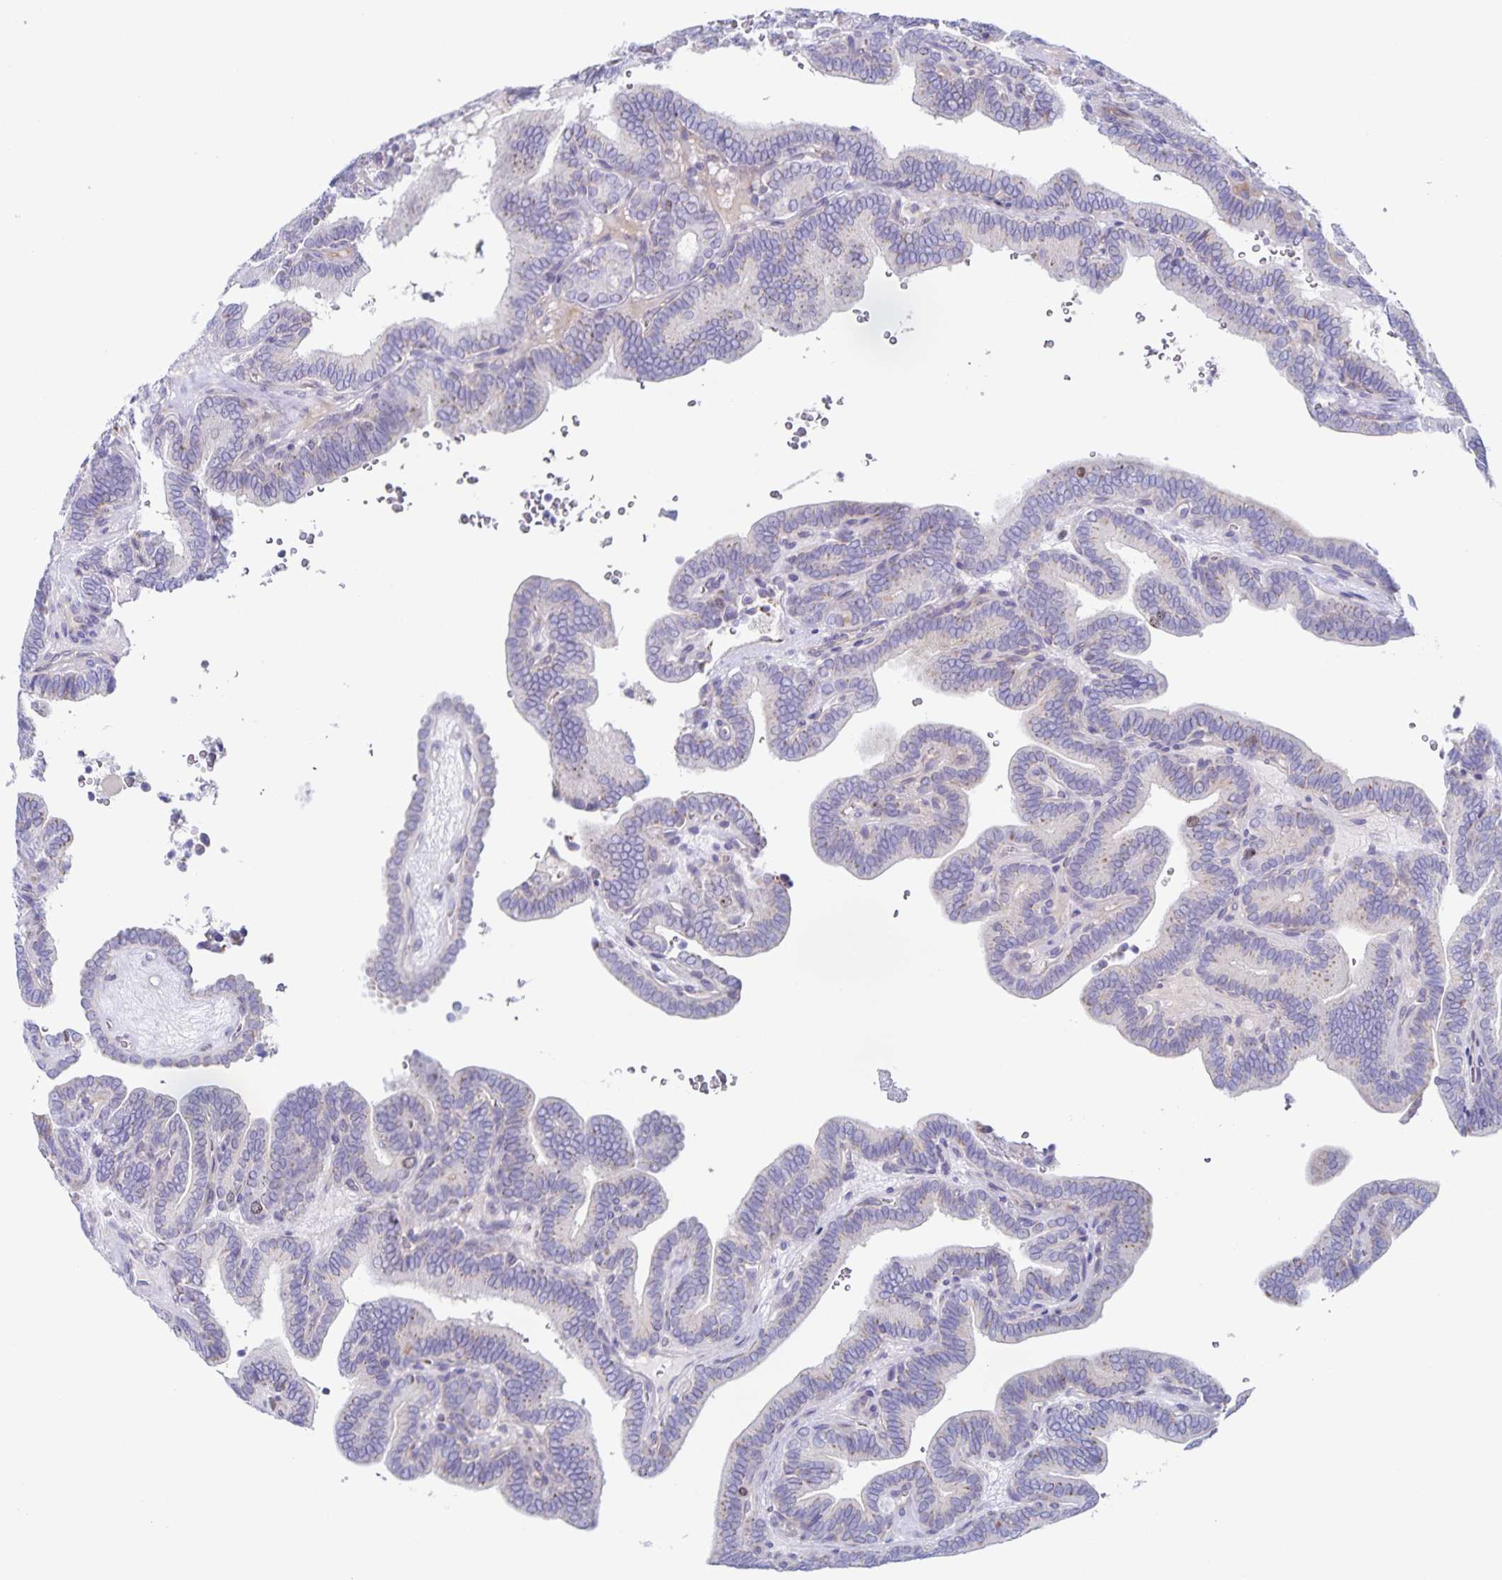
{"staining": {"intensity": "moderate", "quantity": "<25%", "location": "nuclear"}, "tissue": "thyroid cancer", "cell_type": "Tumor cells", "image_type": "cancer", "snomed": [{"axis": "morphology", "description": "Papillary adenocarcinoma, NOS"}, {"axis": "topography", "description": "Thyroid gland"}], "caption": "Protein staining displays moderate nuclear expression in about <25% of tumor cells in thyroid cancer.", "gene": "CENPH", "patient": {"sex": "female", "age": 21}}